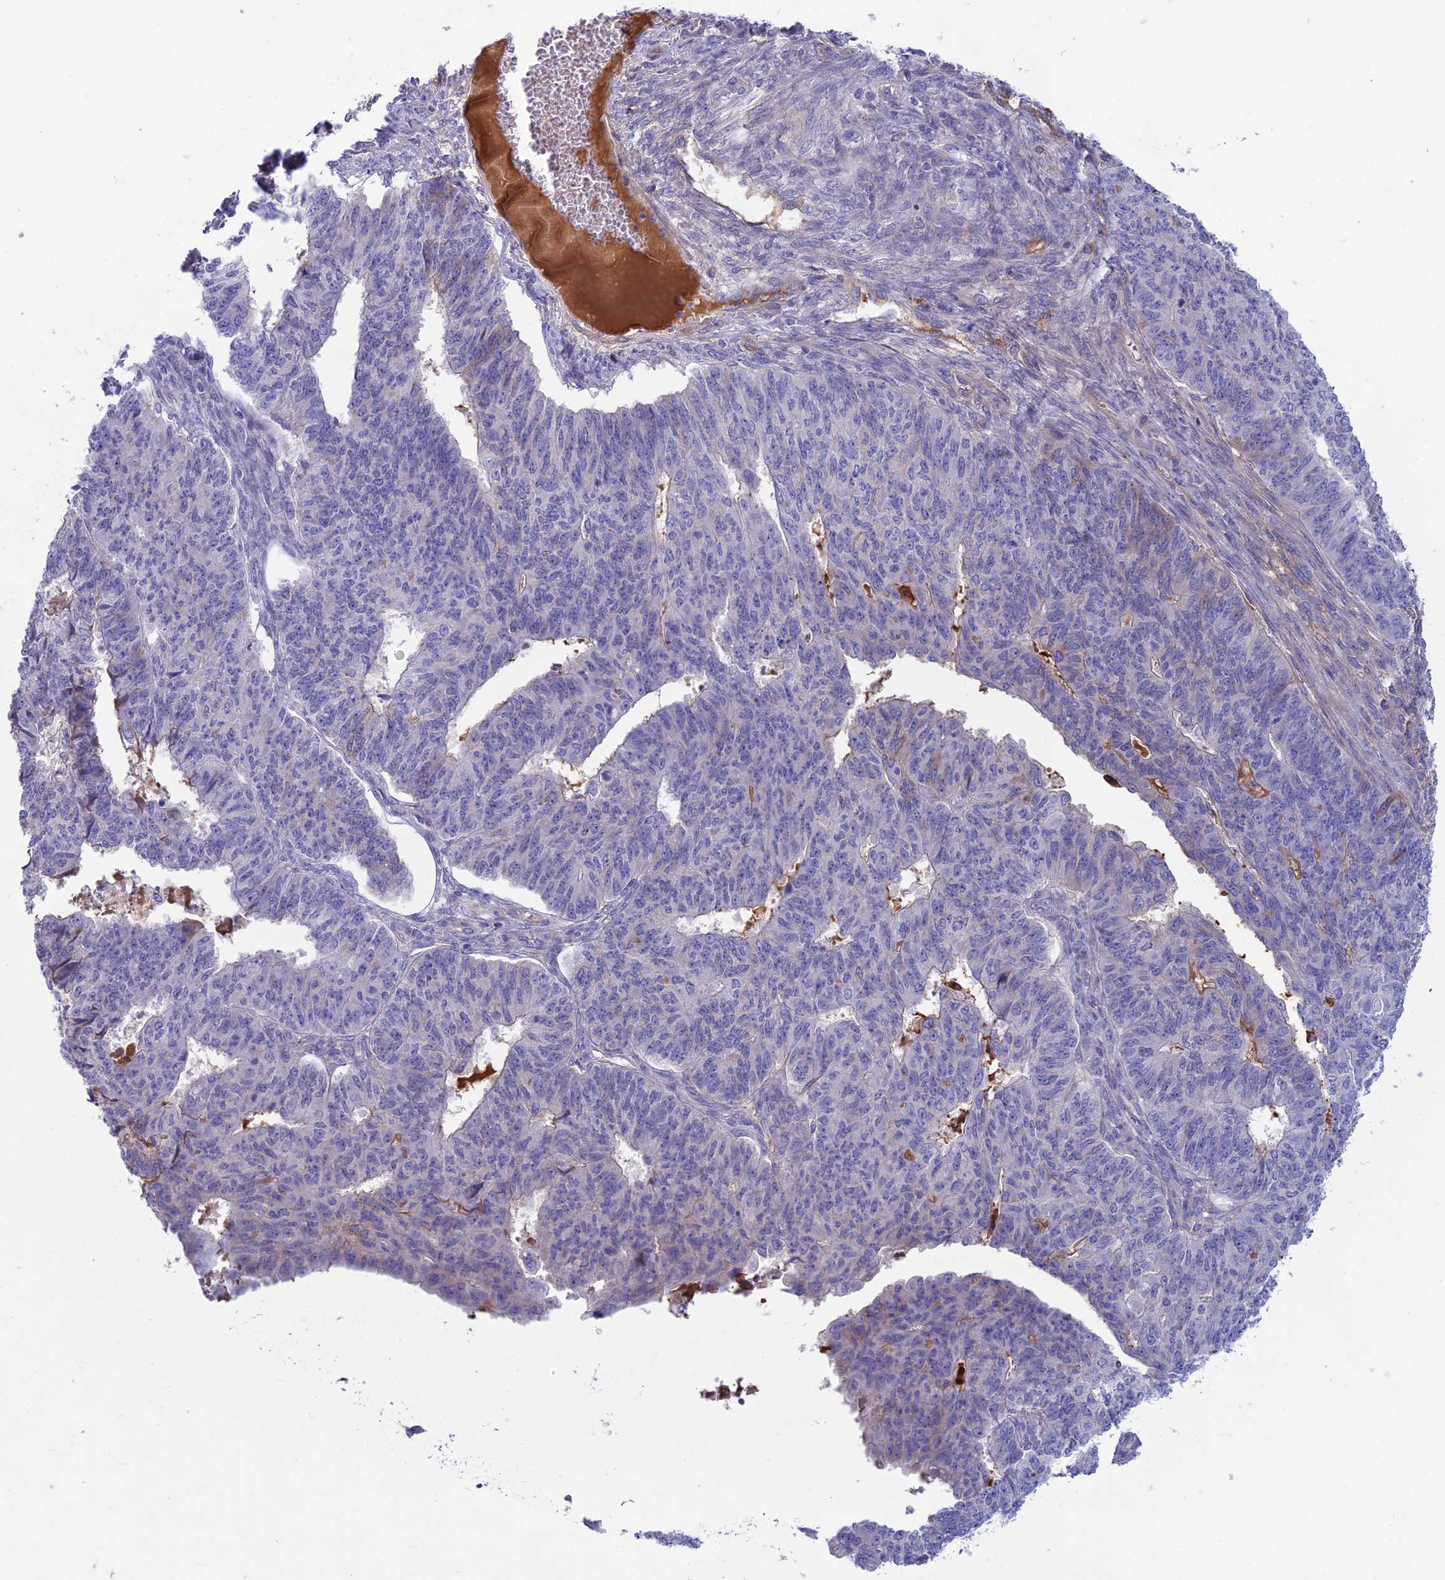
{"staining": {"intensity": "negative", "quantity": "none", "location": "none"}, "tissue": "endometrial cancer", "cell_type": "Tumor cells", "image_type": "cancer", "snomed": [{"axis": "morphology", "description": "Adenocarcinoma, NOS"}, {"axis": "topography", "description": "Endometrium"}], "caption": "Tumor cells show no significant positivity in endometrial cancer.", "gene": "SNAP91", "patient": {"sex": "female", "age": 32}}